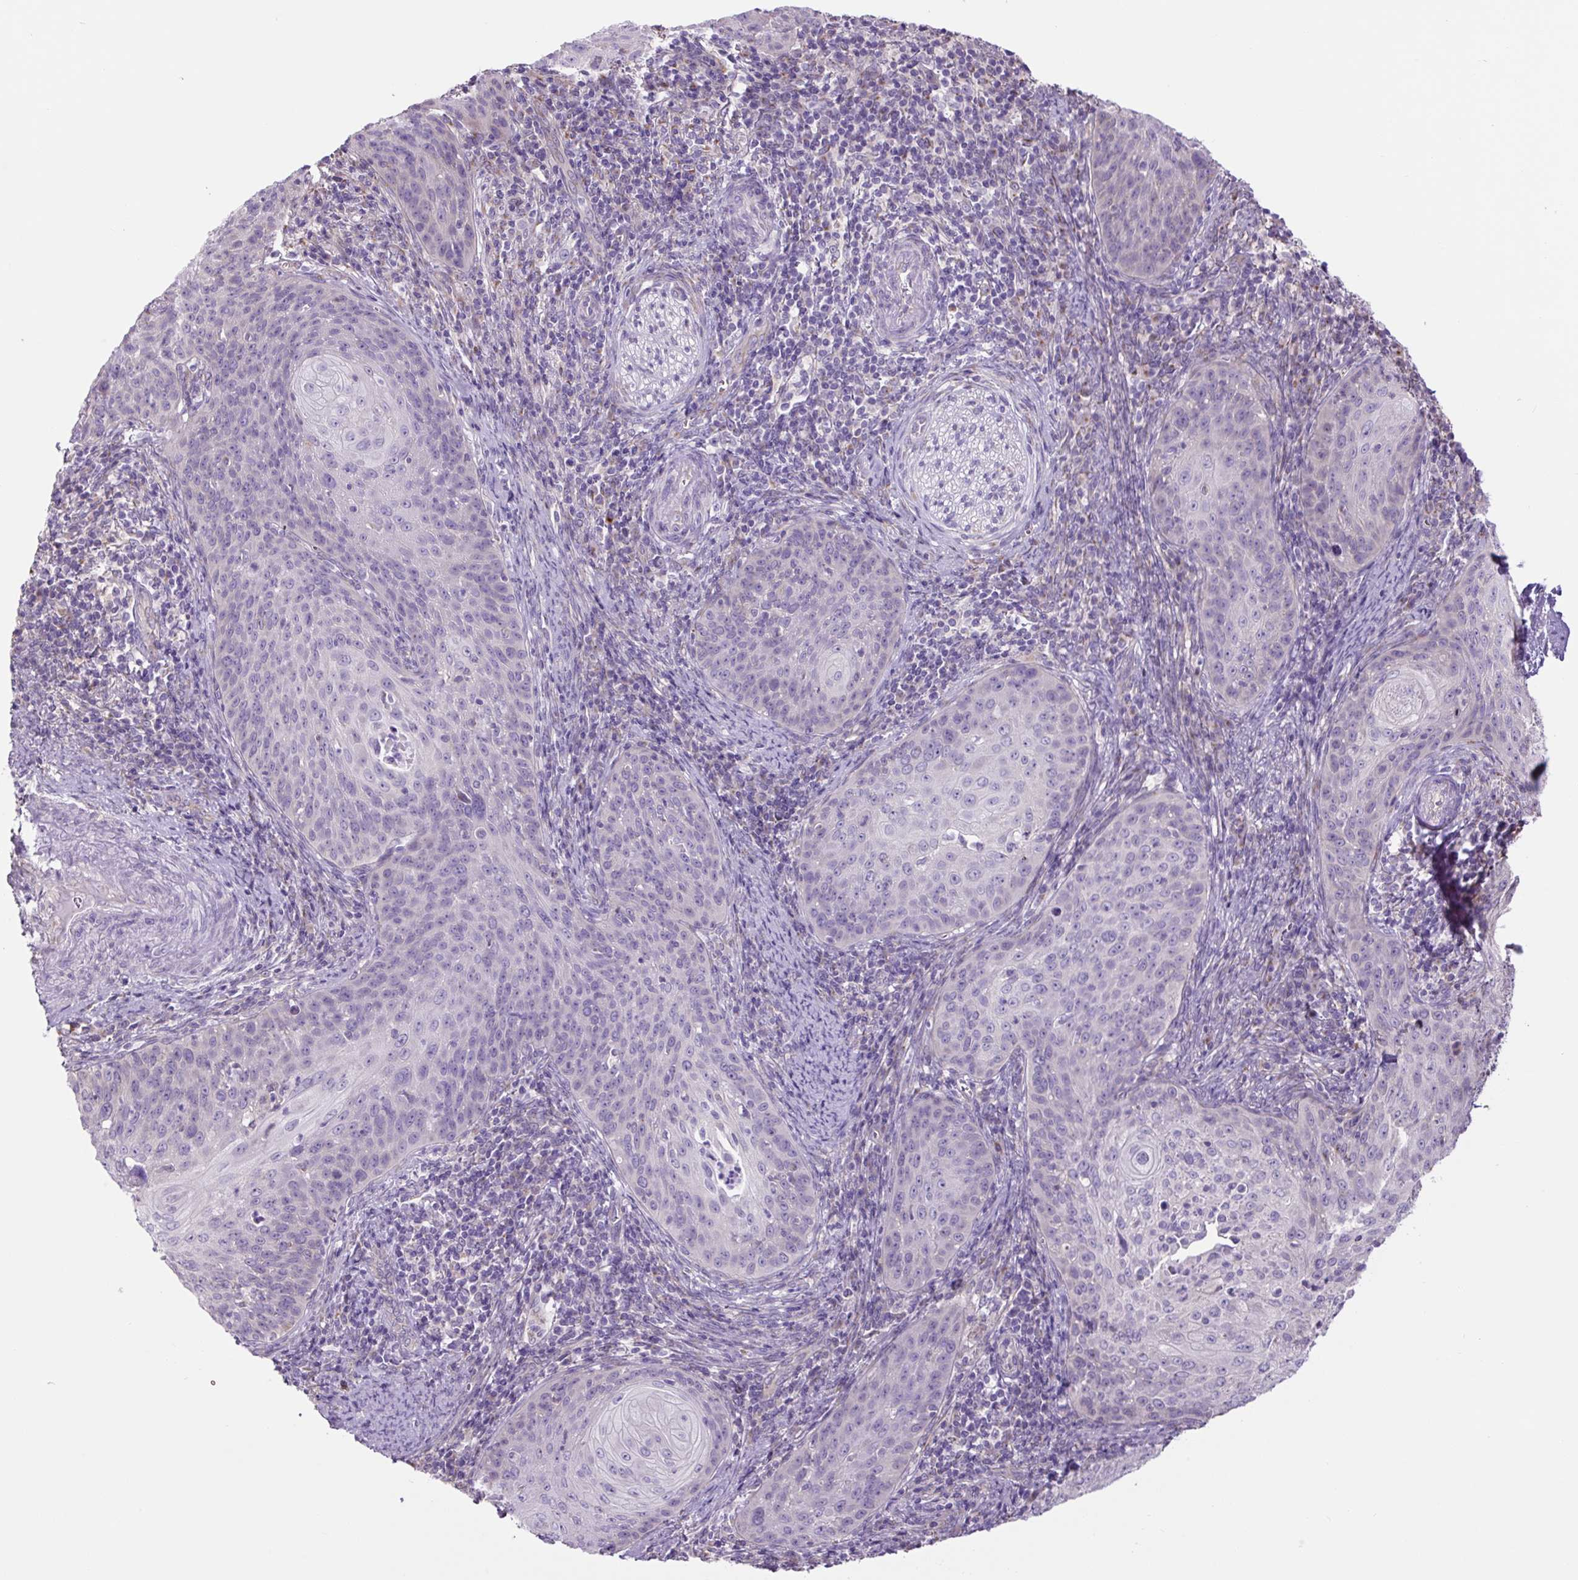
{"staining": {"intensity": "negative", "quantity": "none", "location": "none"}, "tissue": "cervical cancer", "cell_type": "Tumor cells", "image_type": "cancer", "snomed": [{"axis": "morphology", "description": "Squamous cell carcinoma, NOS"}, {"axis": "topography", "description": "Cervix"}], "caption": "Tumor cells show no significant positivity in squamous cell carcinoma (cervical). Brightfield microscopy of immunohistochemistry stained with DAB (3,3'-diaminobenzidine) (brown) and hematoxylin (blue), captured at high magnification.", "gene": "GORASP1", "patient": {"sex": "female", "age": 30}}